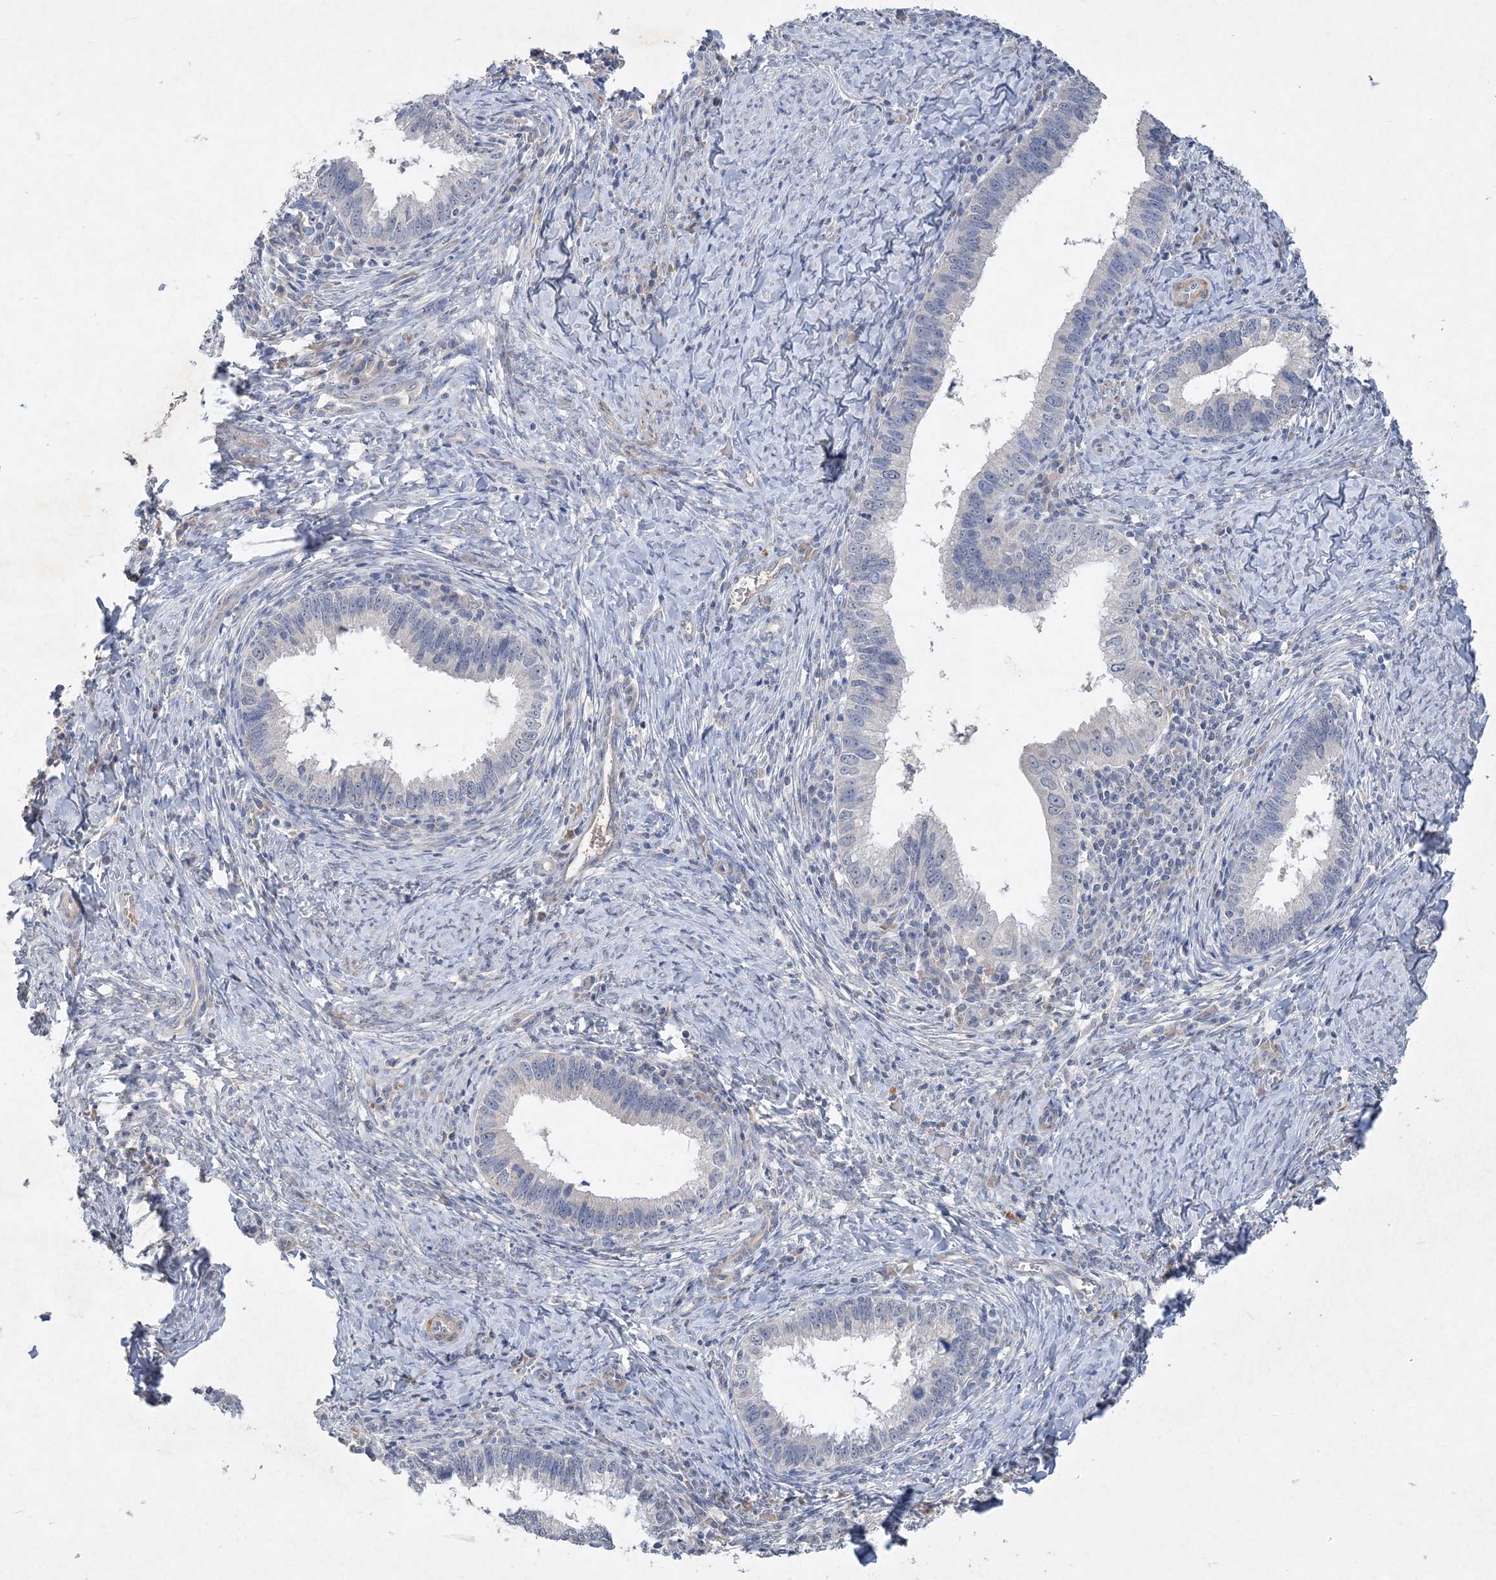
{"staining": {"intensity": "negative", "quantity": "none", "location": "none"}, "tissue": "cervical cancer", "cell_type": "Tumor cells", "image_type": "cancer", "snomed": [{"axis": "morphology", "description": "Adenocarcinoma, NOS"}, {"axis": "topography", "description": "Cervix"}], "caption": "A micrograph of adenocarcinoma (cervical) stained for a protein shows no brown staining in tumor cells.", "gene": "C11orf58", "patient": {"sex": "female", "age": 36}}